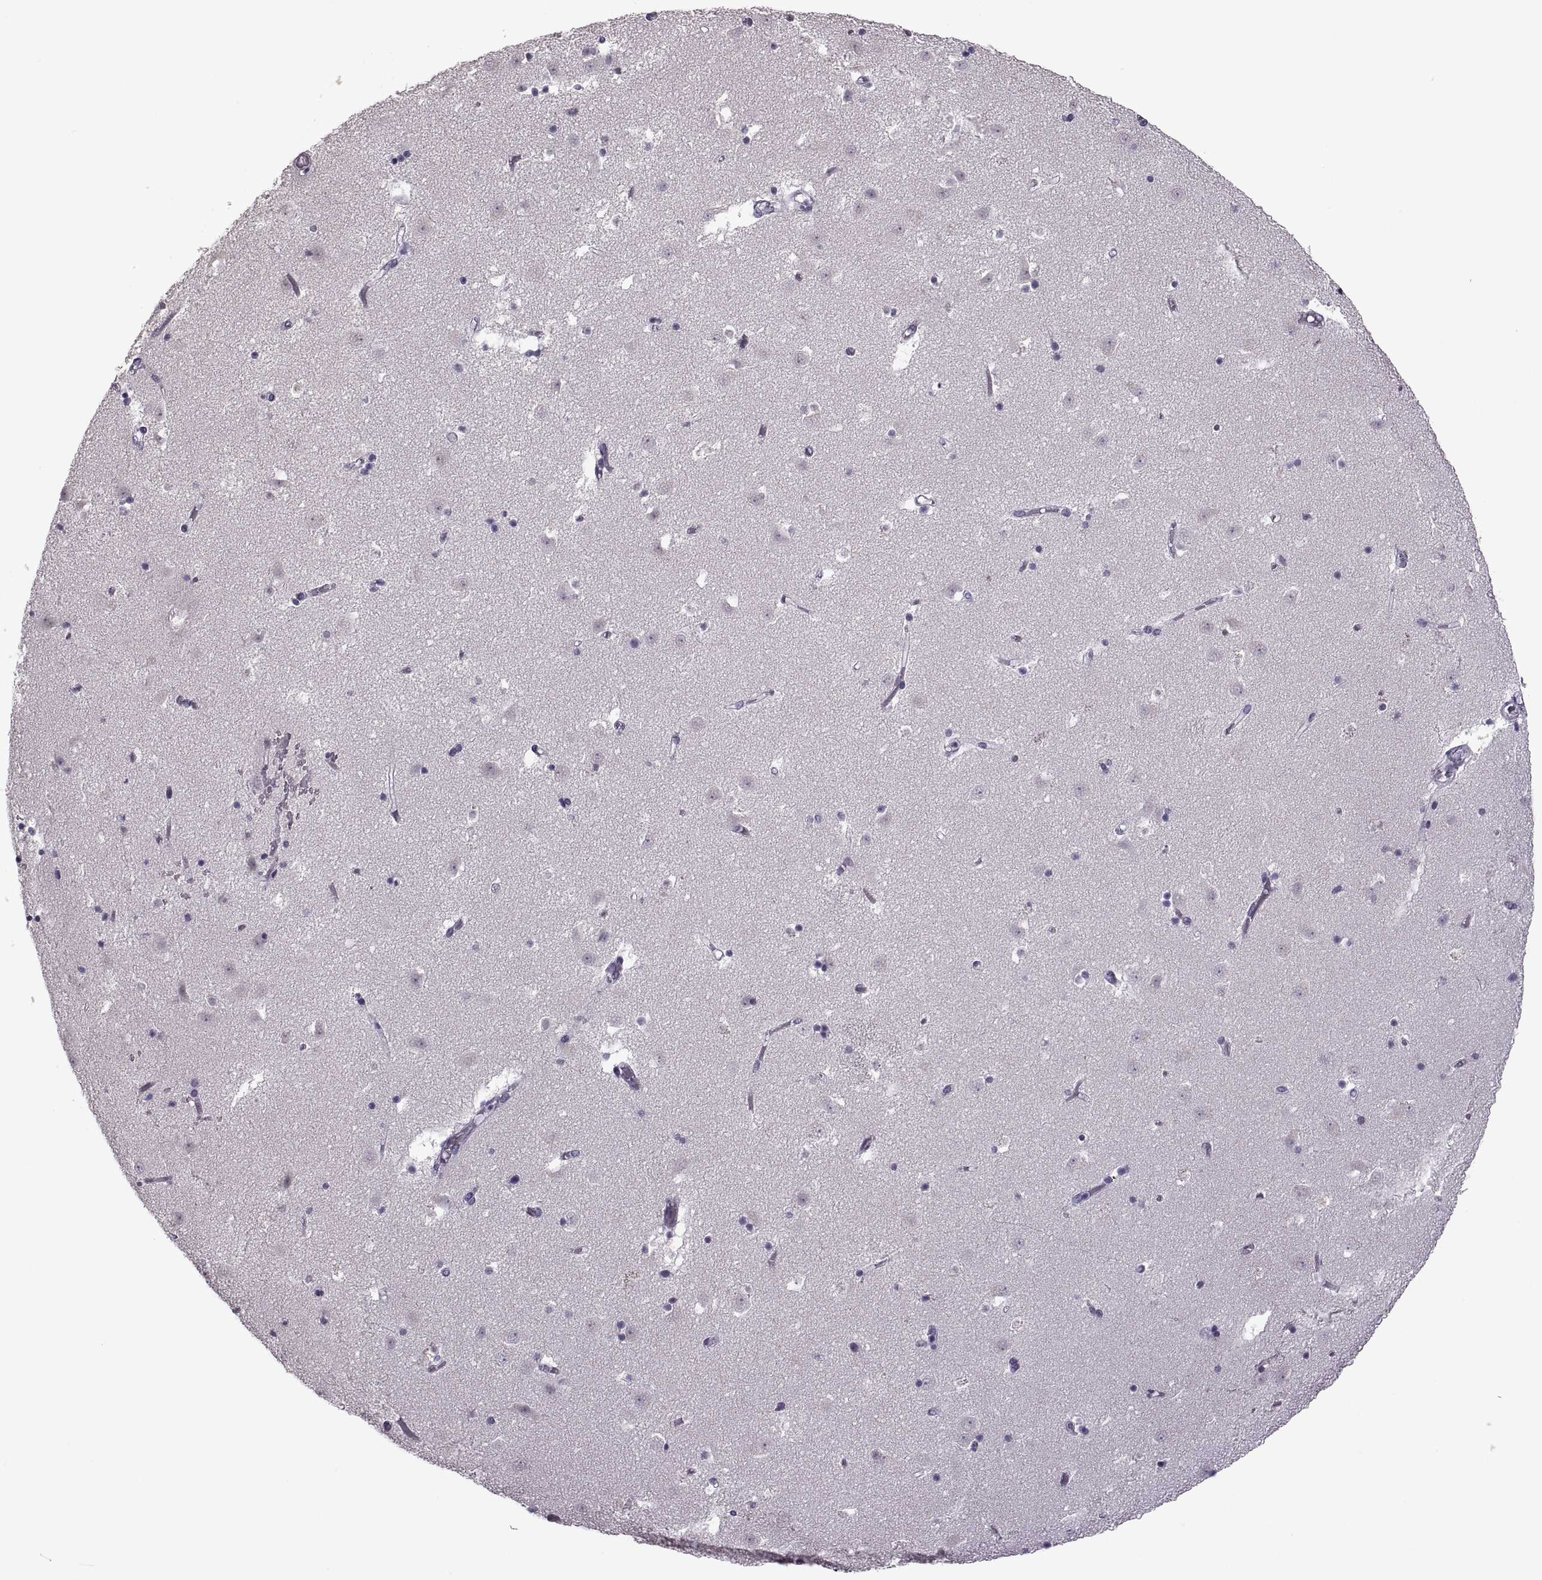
{"staining": {"intensity": "negative", "quantity": "none", "location": "none"}, "tissue": "caudate", "cell_type": "Glial cells", "image_type": "normal", "snomed": [{"axis": "morphology", "description": "Normal tissue, NOS"}, {"axis": "topography", "description": "Lateral ventricle wall"}], "caption": "This is an immunohistochemistry (IHC) histopathology image of benign human caudate. There is no staining in glial cells.", "gene": "PAGE2B", "patient": {"sex": "female", "age": 42}}